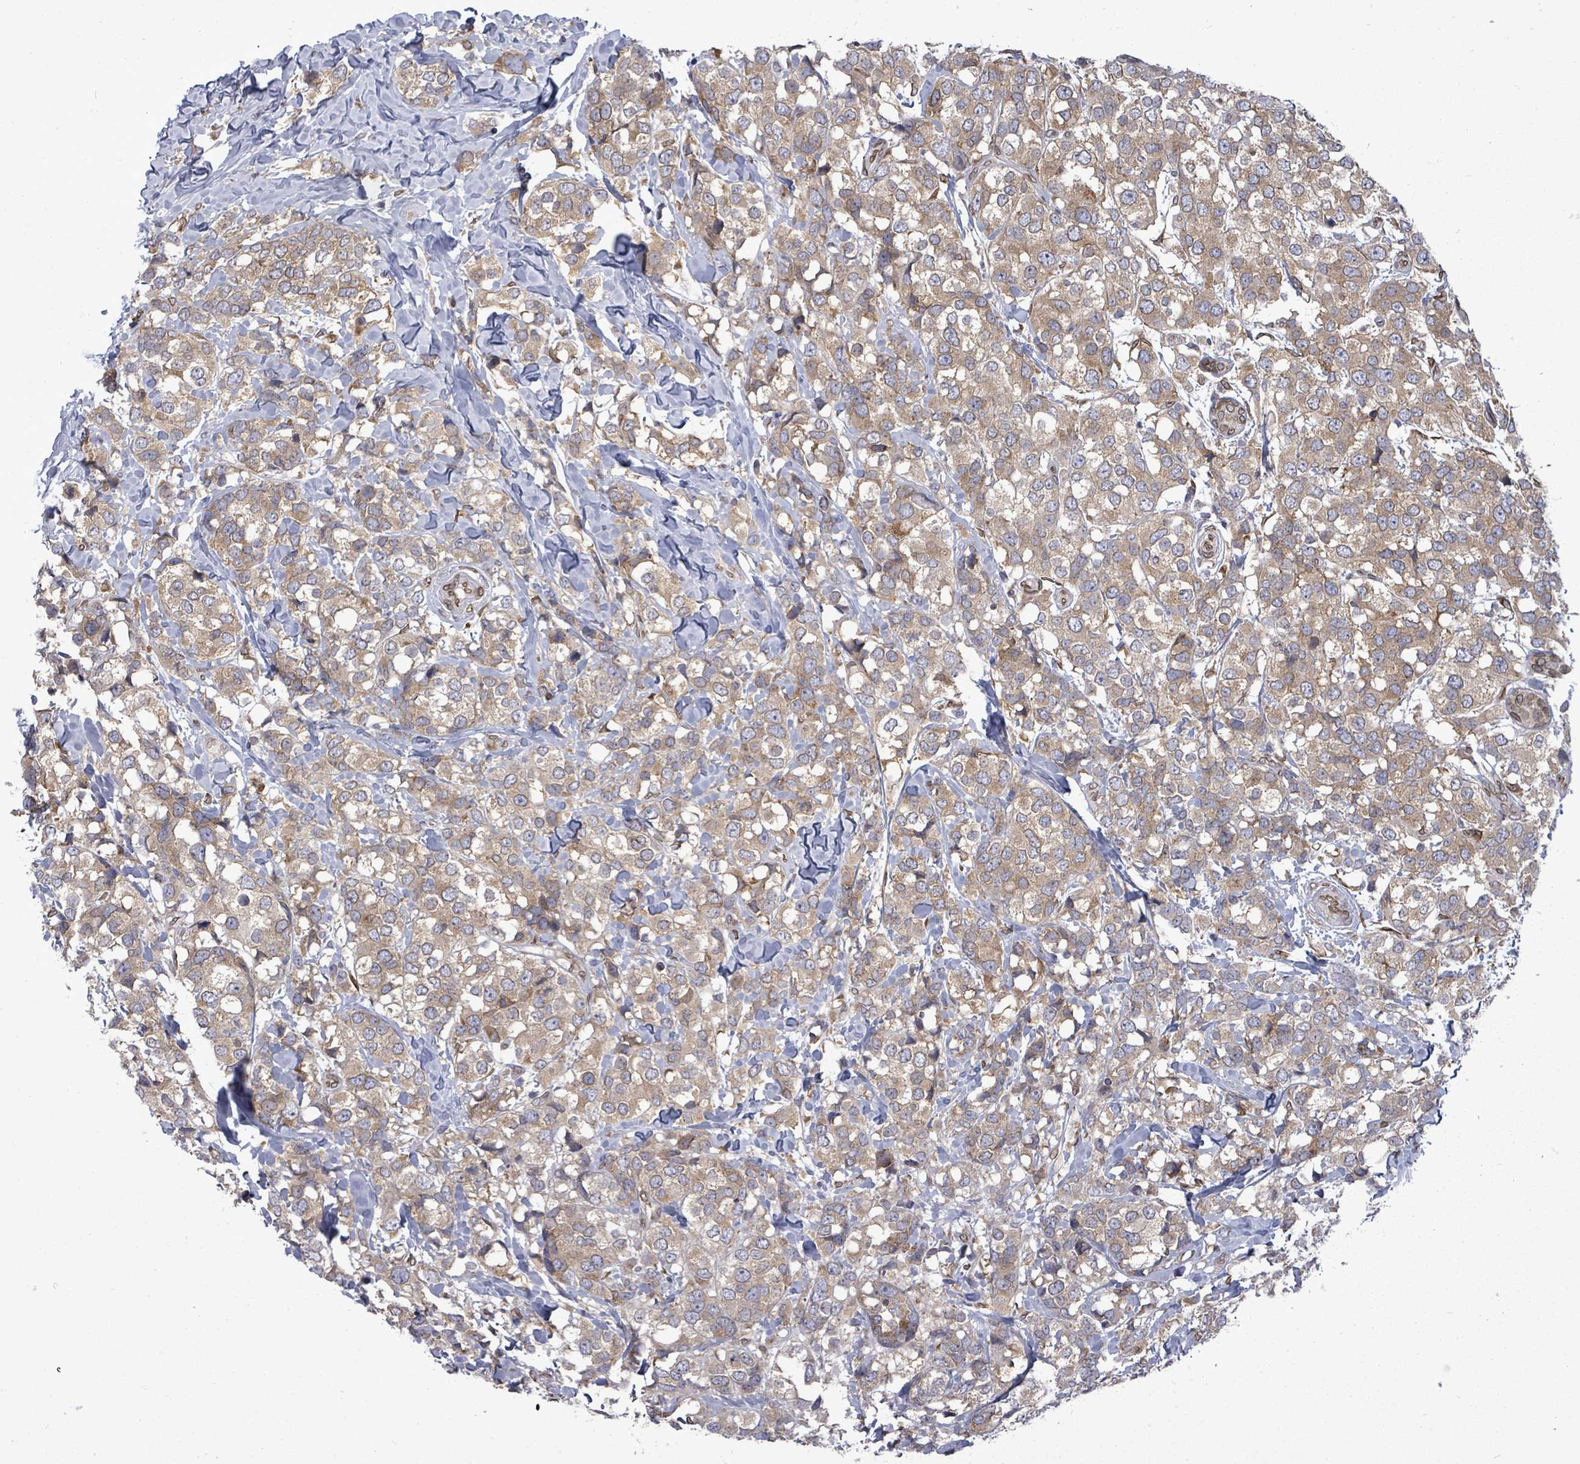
{"staining": {"intensity": "moderate", "quantity": ">75%", "location": "cytoplasmic/membranous"}, "tissue": "breast cancer", "cell_type": "Tumor cells", "image_type": "cancer", "snomed": [{"axis": "morphology", "description": "Lobular carcinoma"}, {"axis": "topography", "description": "Breast"}], "caption": "Lobular carcinoma (breast) stained with a brown dye displays moderate cytoplasmic/membranous positive expression in approximately >75% of tumor cells.", "gene": "ARFGAP1", "patient": {"sex": "female", "age": 59}}